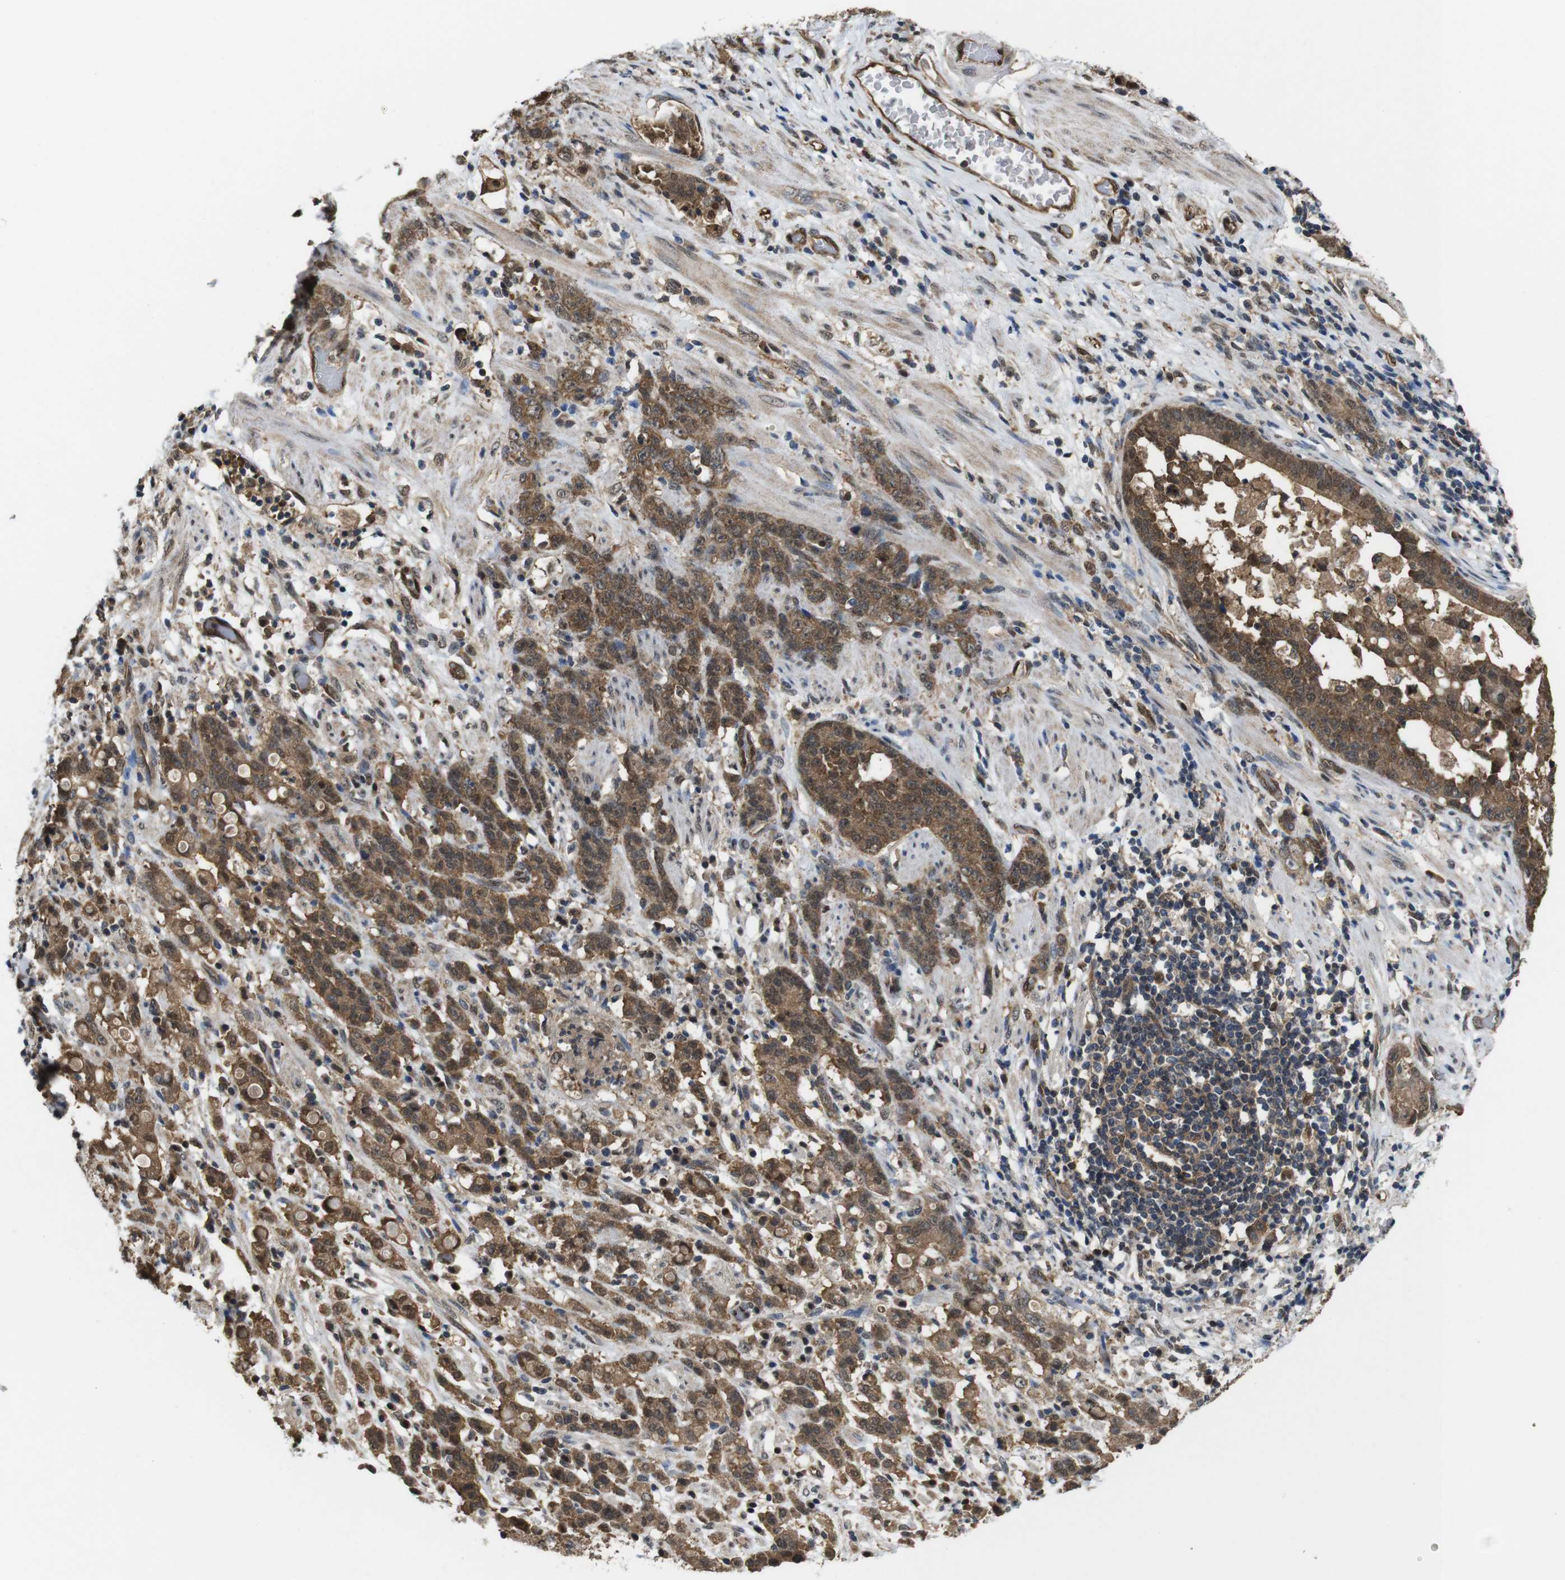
{"staining": {"intensity": "moderate", "quantity": ">75%", "location": "cytoplasmic/membranous"}, "tissue": "stomach cancer", "cell_type": "Tumor cells", "image_type": "cancer", "snomed": [{"axis": "morphology", "description": "Adenocarcinoma, NOS"}, {"axis": "topography", "description": "Stomach, lower"}], "caption": "IHC micrograph of human stomach cancer (adenocarcinoma) stained for a protein (brown), which displays medium levels of moderate cytoplasmic/membranous expression in approximately >75% of tumor cells.", "gene": "YWHAG", "patient": {"sex": "male", "age": 88}}